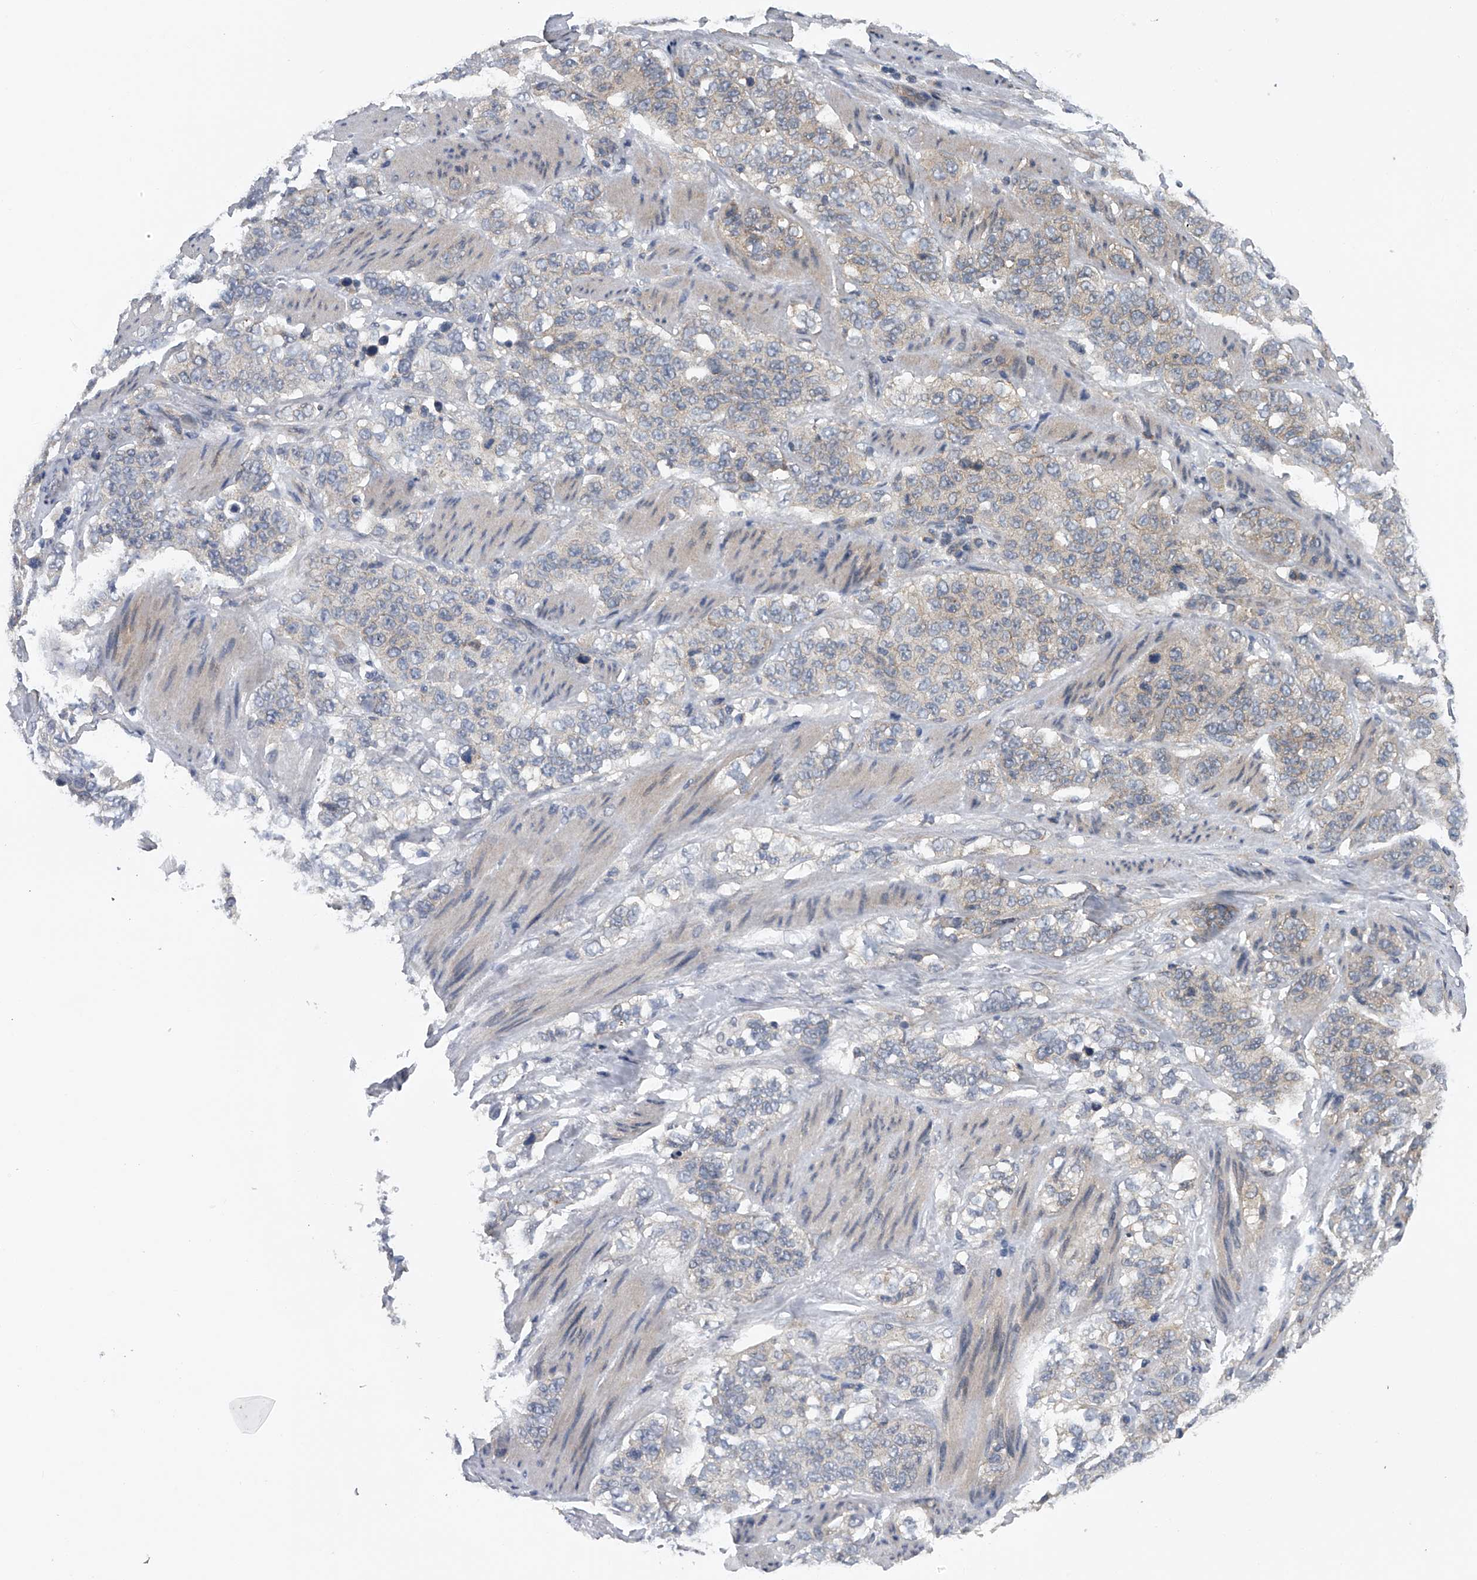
{"staining": {"intensity": "weak", "quantity": "25%-75%", "location": "cytoplasmic/membranous"}, "tissue": "stomach cancer", "cell_type": "Tumor cells", "image_type": "cancer", "snomed": [{"axis": "morphology", "description": "Adenocarcinoma, NOS"}, {"axis": "topography", "description": "Stomach"}], "caption": "Protein analysis of stomach cancer tissue exhibits weak cytoplasmic/membranous staining in about 25%-75% of tumor cells.", "gene": "RNF5", "patient": {"sex": "male", "age": 48}}